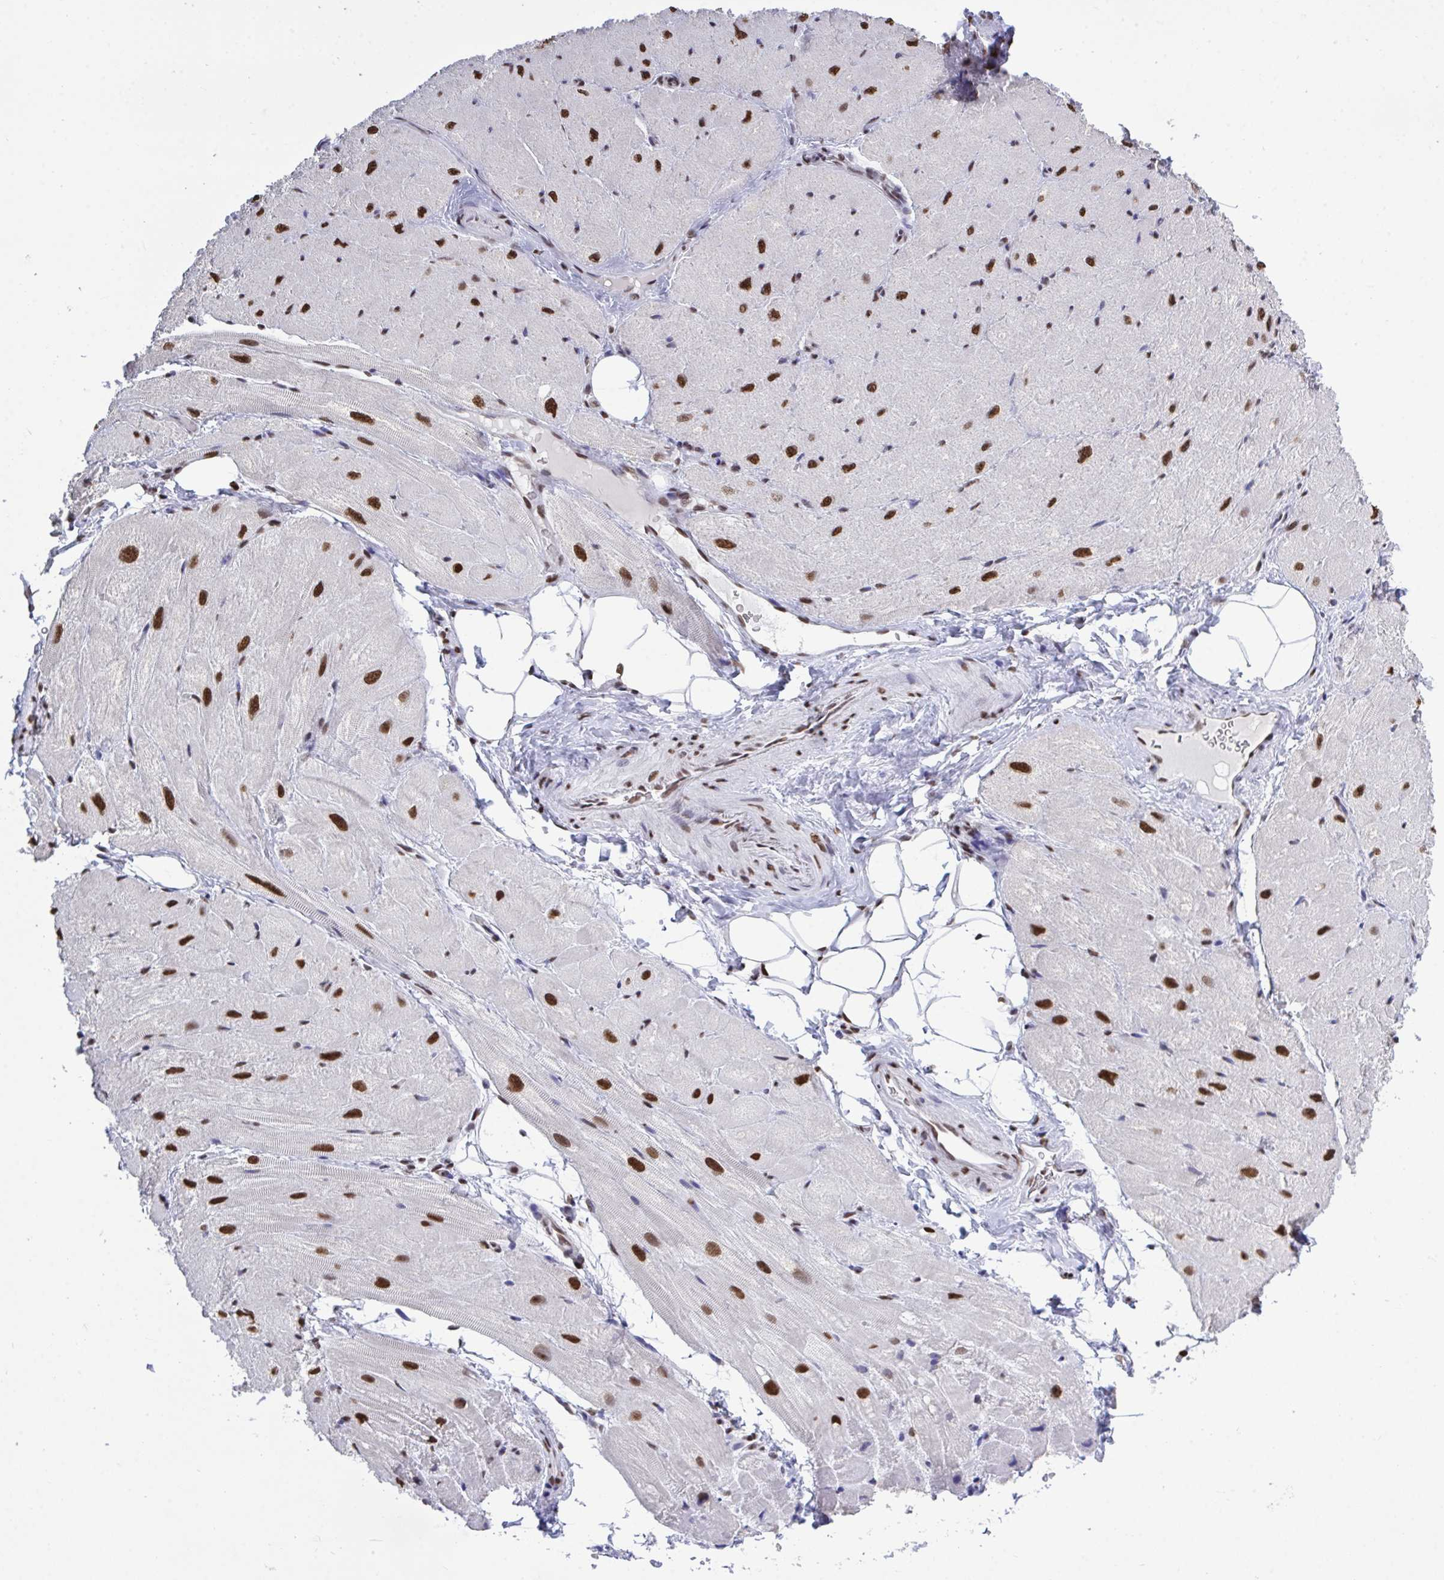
{"staining": {"intensity": "strong", "quantity": "25%-75%", "location": "nuclear"}, "tissue": "heart muscle", "cell_type": "Cardiomyocytes", "image_type": "normal", "snomed": [{"axis": "morphology", "description": "Normal tissue, NOS"}, {"axis": "topography", "description": "Heart"}], "caption": "The photomicrograph shows staining of unremarkable heart muscle, revealing strong nuclear protein expression (brown color) within cardiomyocytes. (DAB IHC with brightfield microscopy, high magnification).", "gene": "HNRNPDL", "patient": {"sex": "male", "age": 62}}